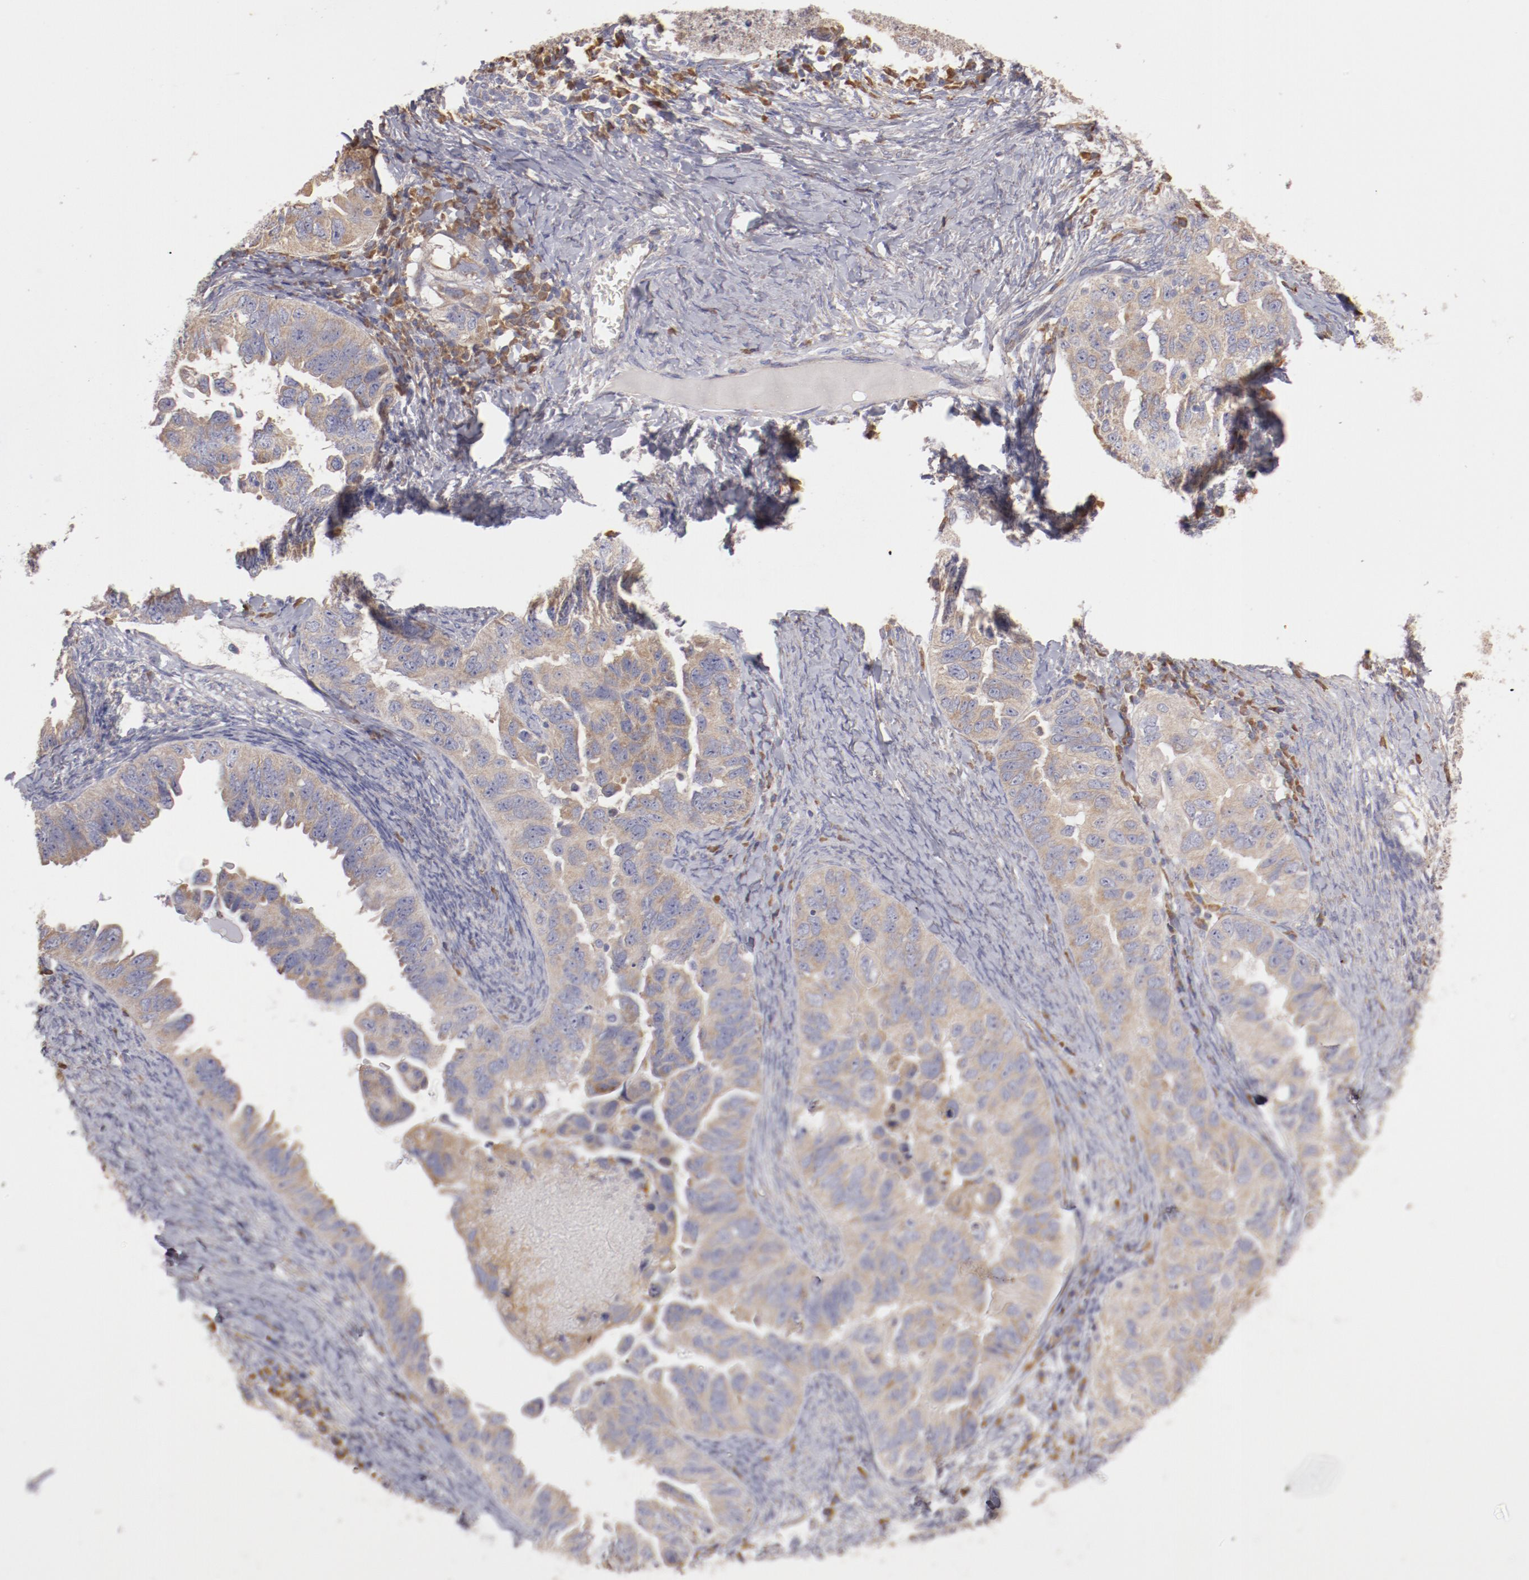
{"staining": {"intensity": "moderate", "quantity": ">75%", "location": "cytoplasmic/membranous"}, "tissue": "ovarian cancer", "cell_type": "Tumor cells", "image_type": "cancer", "snomed": [{"axis": "morphology", "description": "Cystadenocarcinoma, serous, NOS"}, {"axis": "topography", "description": "Ovary"}], "caption": "Serous cystadenocarcinoma (ovarian) stained with immunohistochemistry shows moderate cytoplasmic/membranous staining in approximately >75% of tumor cells.", "gene": "ENTPD5", "patient": {"sex": "female", "age": 82}}